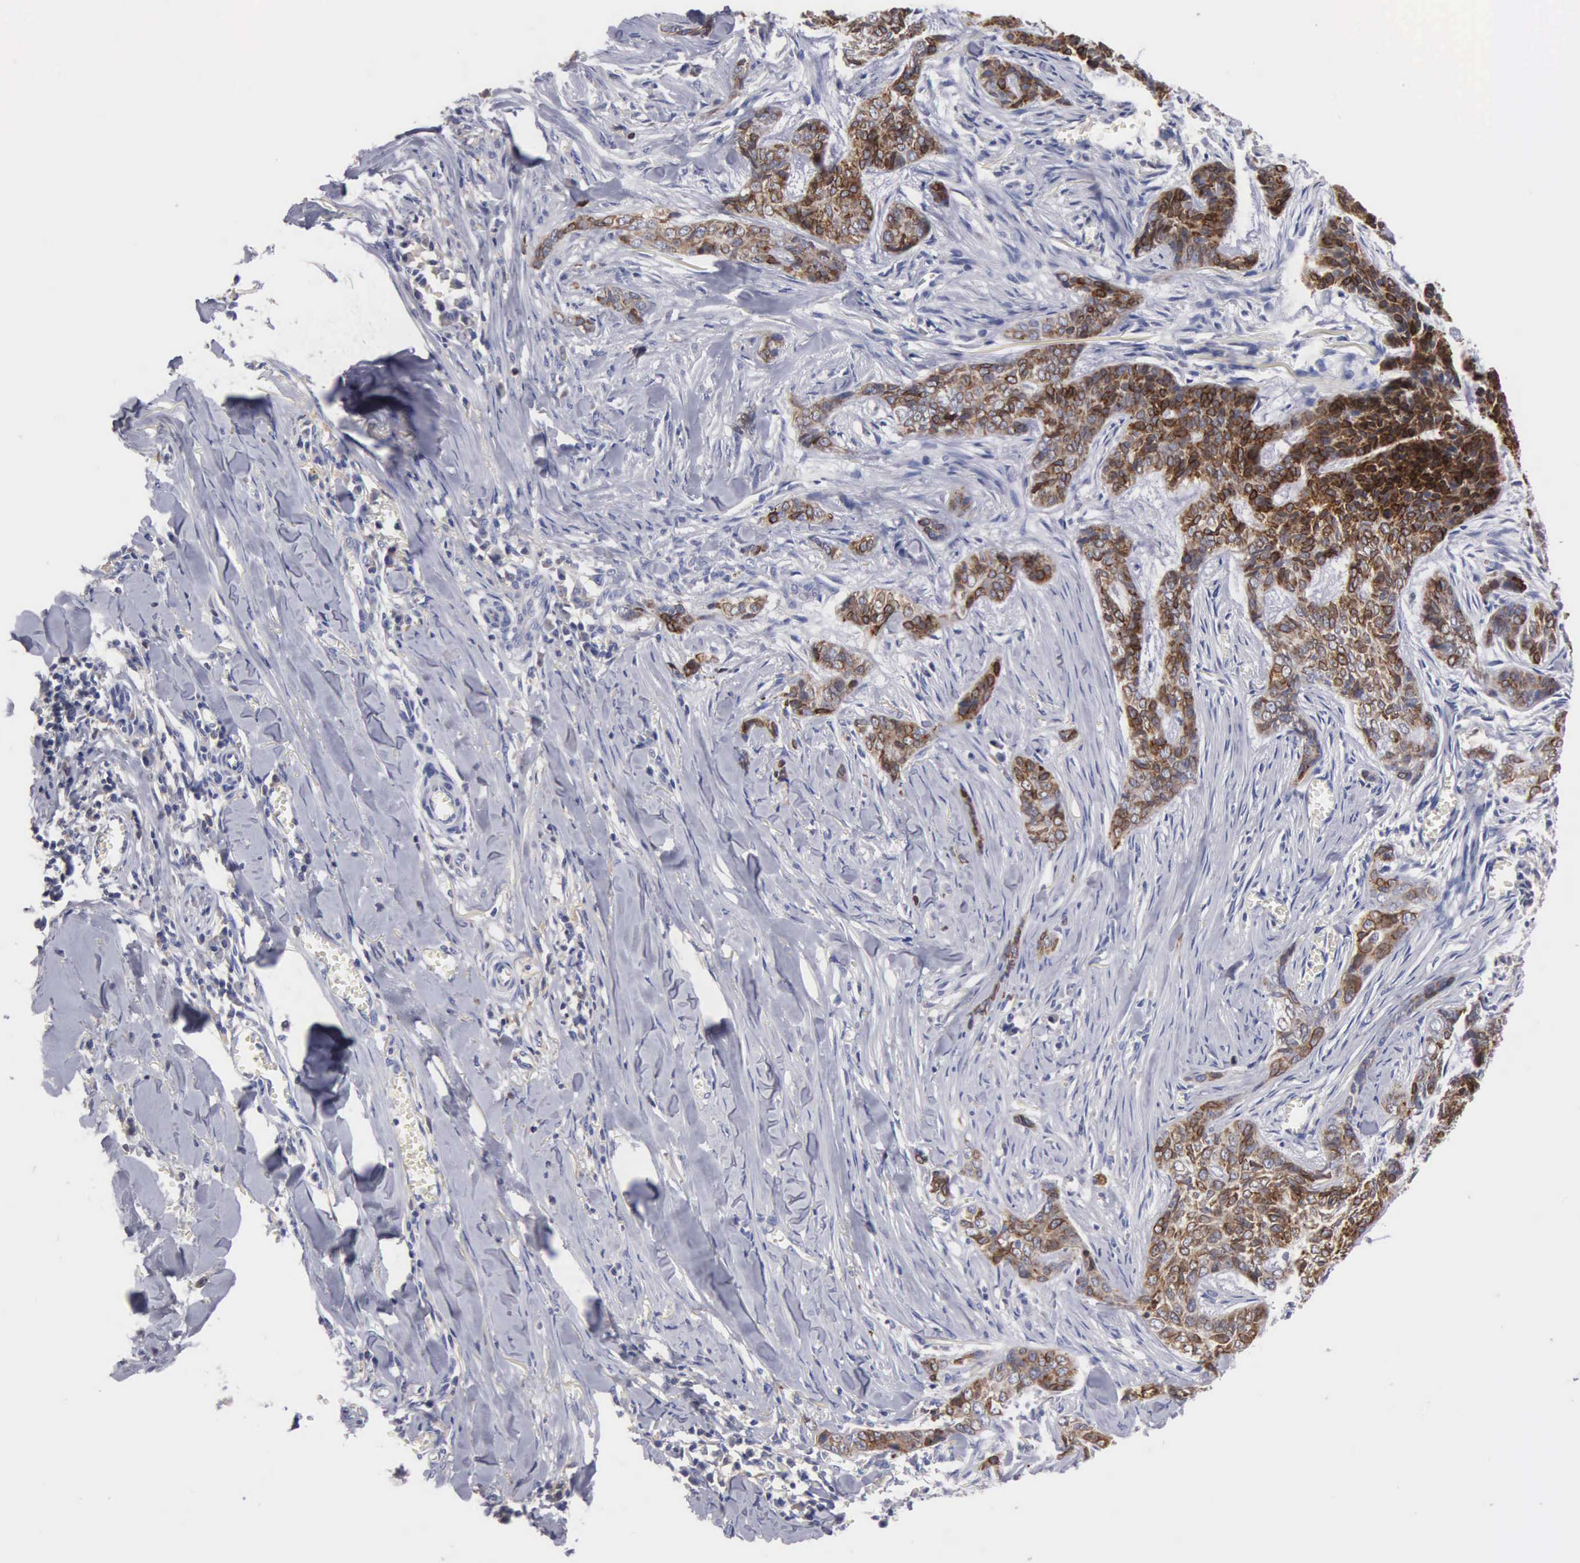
{"staining": {"intensity": "strong", "quantity": ">75%", "location": "cytoplasmic/membranous"}, "tissue": "skin cancer", "cell_type": "Tumor cells", "image_type": "cancer", "snomed": [{"axis": "morphology", "description": "Normal tissue, NOS"}, {"axis": "morphology", "description": "Basal cell carcinoma"}, {"axis": "topography", "description": "Skin"}], "caption": "Brown immunohistochemical staining in human skin cancer exhibits strong cytoplasmic/membranous staining in approximately >75% of tumor cells.", "gene": "PTGS2", "patient": {"sex": "female", "age": 65}}